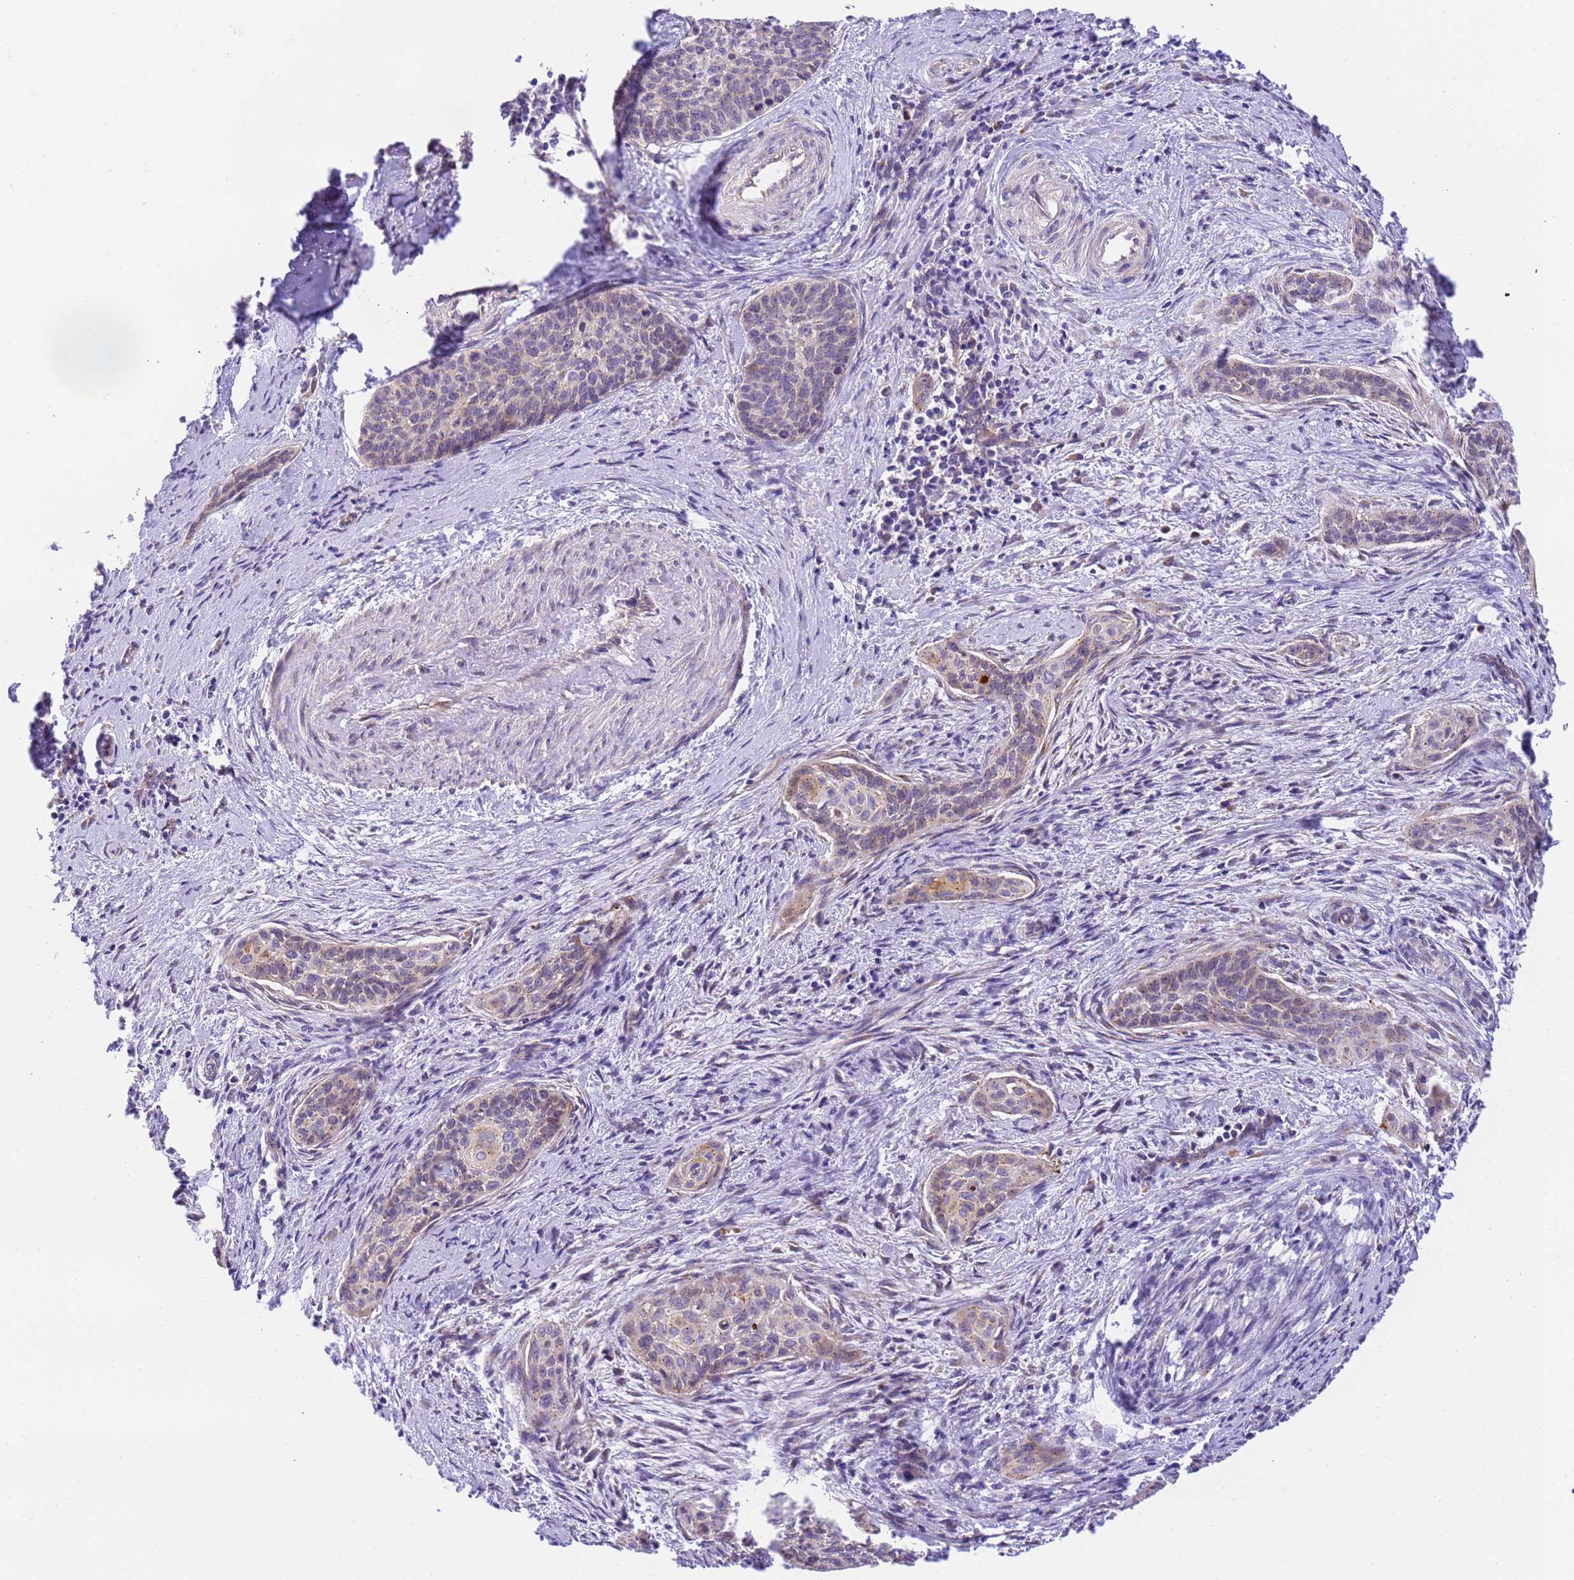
{"staining": {"intensity": "weak", "quantity": "25%-75%", "location": "cytoplasmic/membranous"}, "tissue": "cervical cancer", "cell_type": "Tumor cells", "image_type": "cancer", "snomed": [{"axis": "morphology", "description": "Squamous cell carcinoma, NOS"}, {"axis": "topography", "description": "Cervix"}], "caption": "DAB (3,3'-diaminobenzidine) immunohistochemical staining of cervical squamous cell carcinoma demonstrates weak cytoplasmic/membranous protein expression in approximately 25%-75% of tumor cells.", "gene": "RHBDD3", "patient": {"sex": "female", "age": 33}}